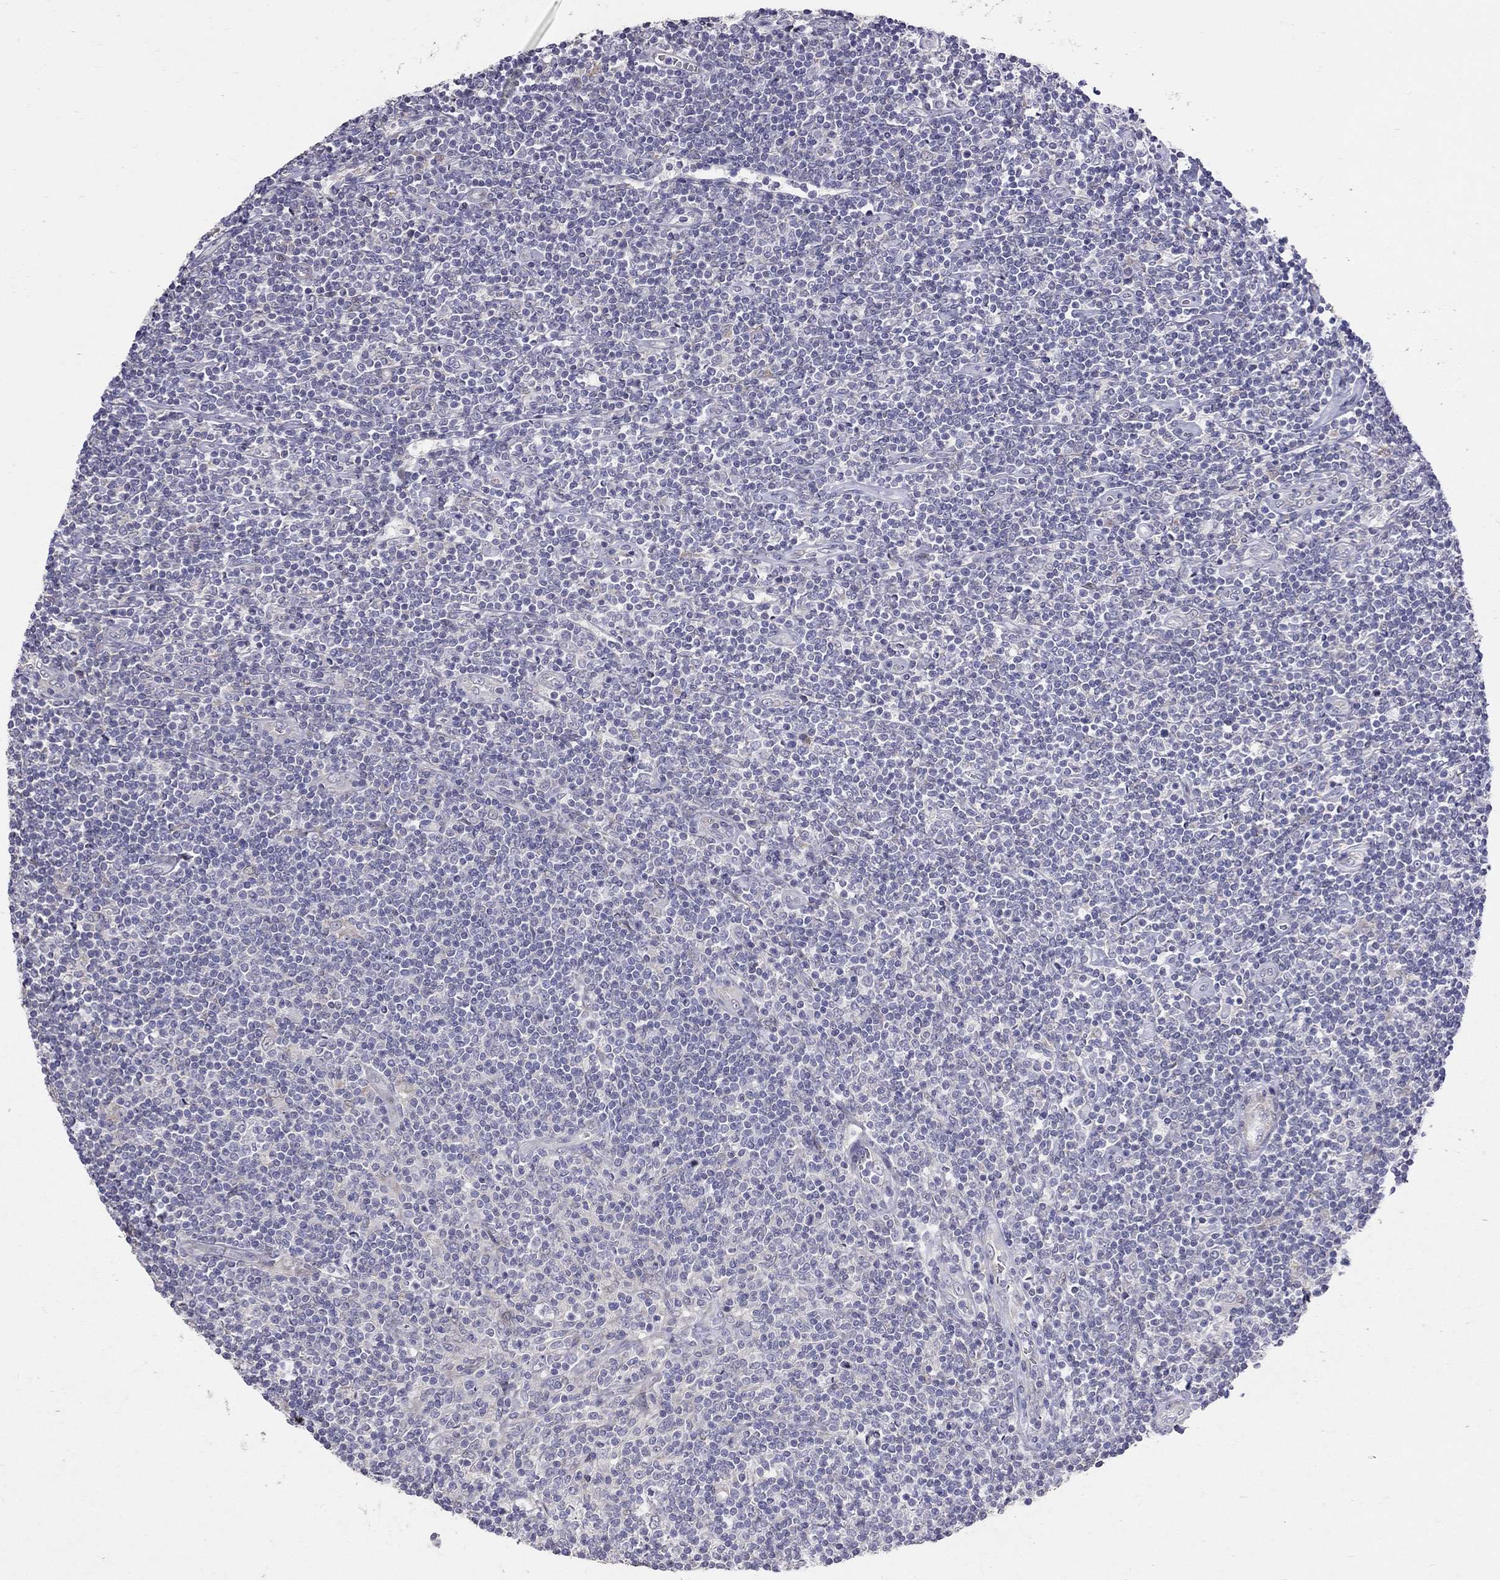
{"staining": {"intensity": "negative", "quantity": "none", "location": "none"}, "tissue": "lymphoma", "cell_type": "Tumor cells", "image_type": "cancer", "snomed": [{"axis": "morphology", "description": "Hodgkin's disease, NOS"}, {"axis": "topography", "description": "Lymph node"}], "caption": "High magnification brightfield microscopy of lymphoma stained with DAB (3,3'-diaminobenzidine) (brown) and counterstained with hematoxylin (blue): tumor cells show no significant staining.", "gene": "SYTL2", "patient": {"sex": "male", "age": 40}}